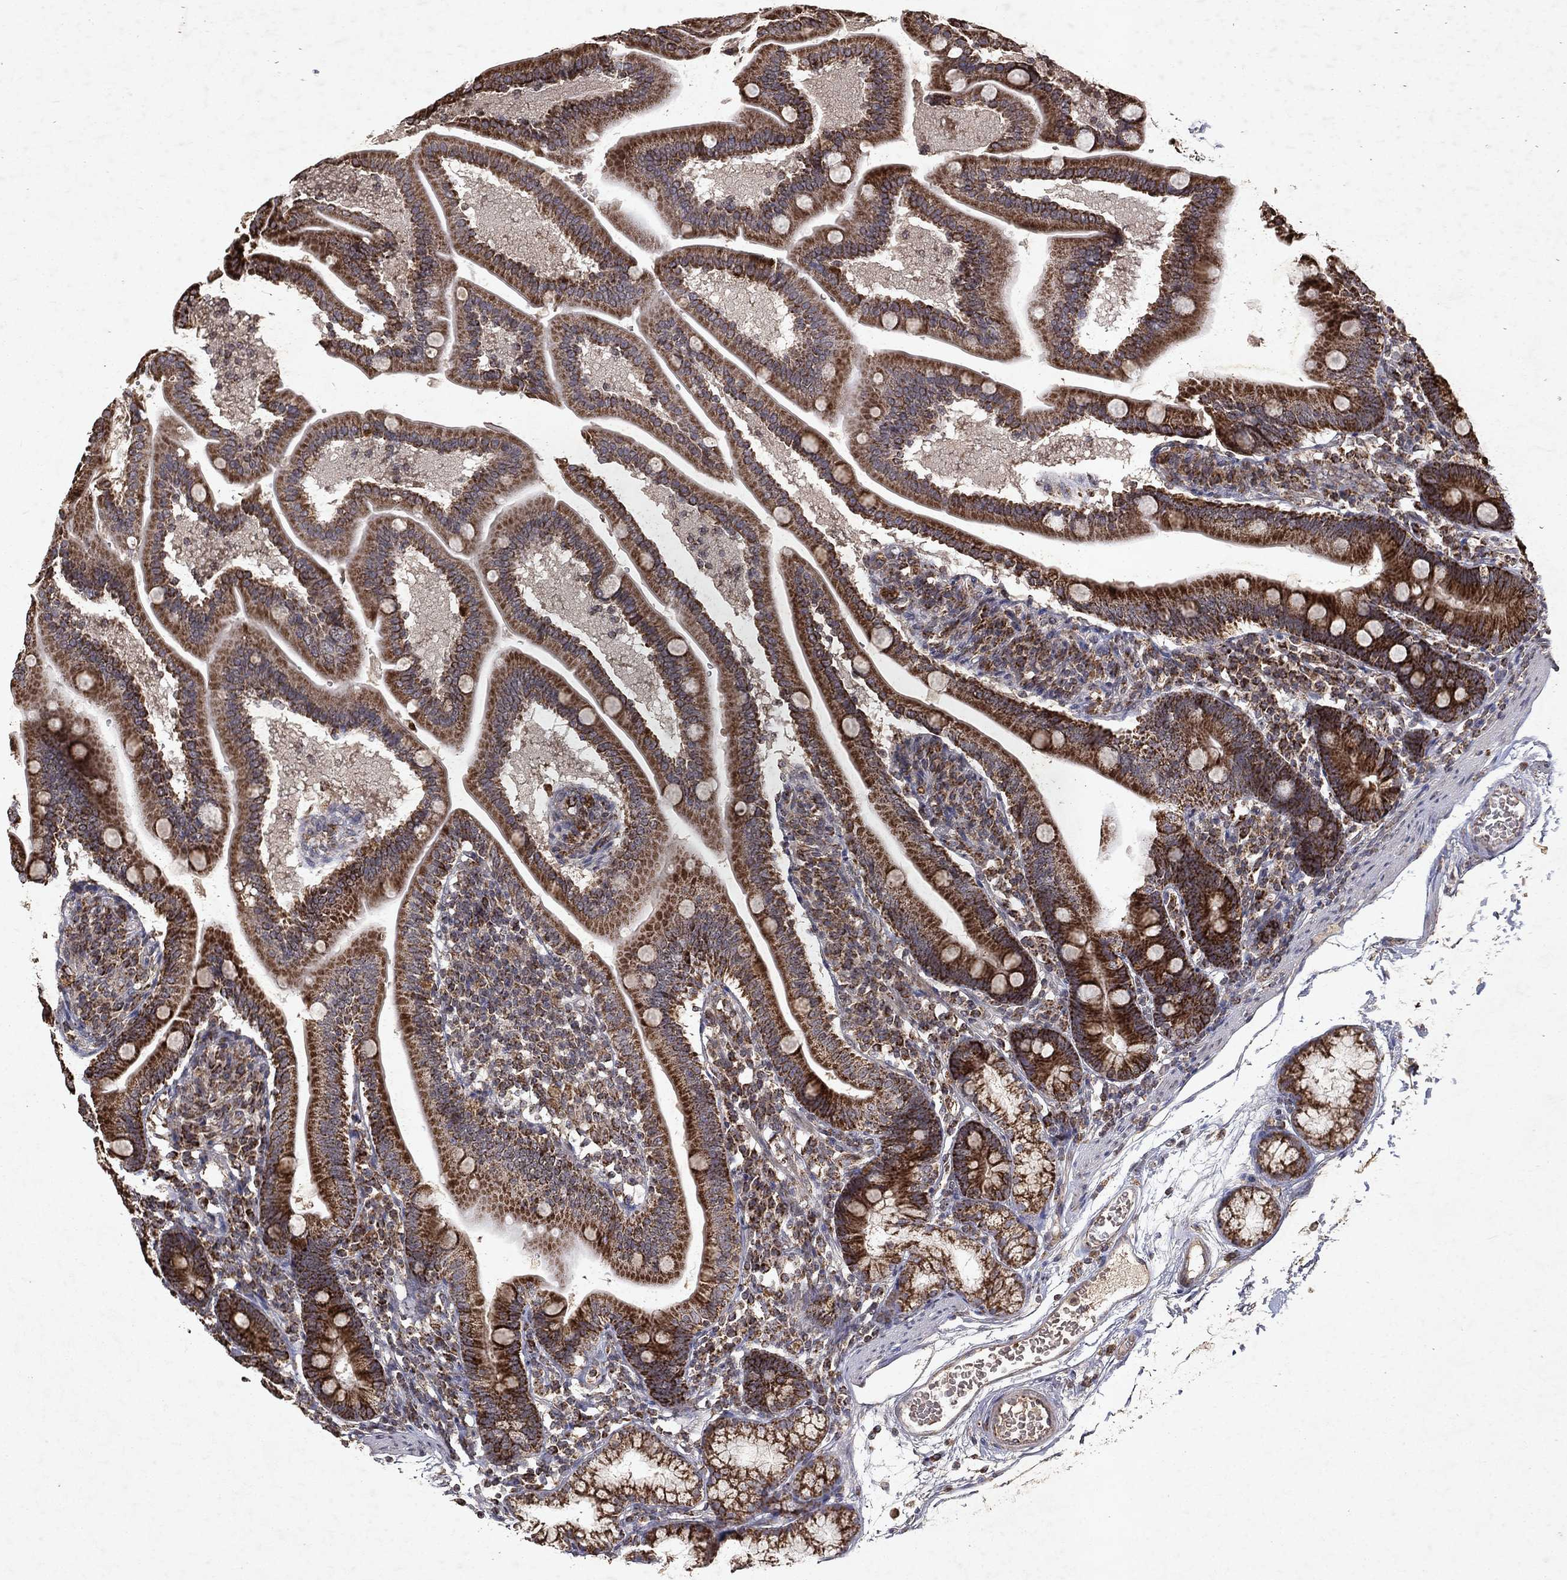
{"staining": {"intensity": "strong", "quantity": ">75%", "location": "cytoplasmic/membranous"}, "tissue": "duodenum", "cell_type": "Glandular cells", "image_type": "normal", "snomed": [{"axis": "morphology", "description": "Normal tissue, NOS"}, {"axis": "topography", "description": "Duodenum"}], "caption": "Immunohistochemical staining of benign duodenum demonstrates >75% levels of strong cytoplasmic/membranous protein positivity in about >75% of glandular cells. Immunohistochemistry stains the protein of interest in brown and the nuclei are stained blue.", "gene": "PYROXD2", "patient": {"sex": "female", "age": 67}}